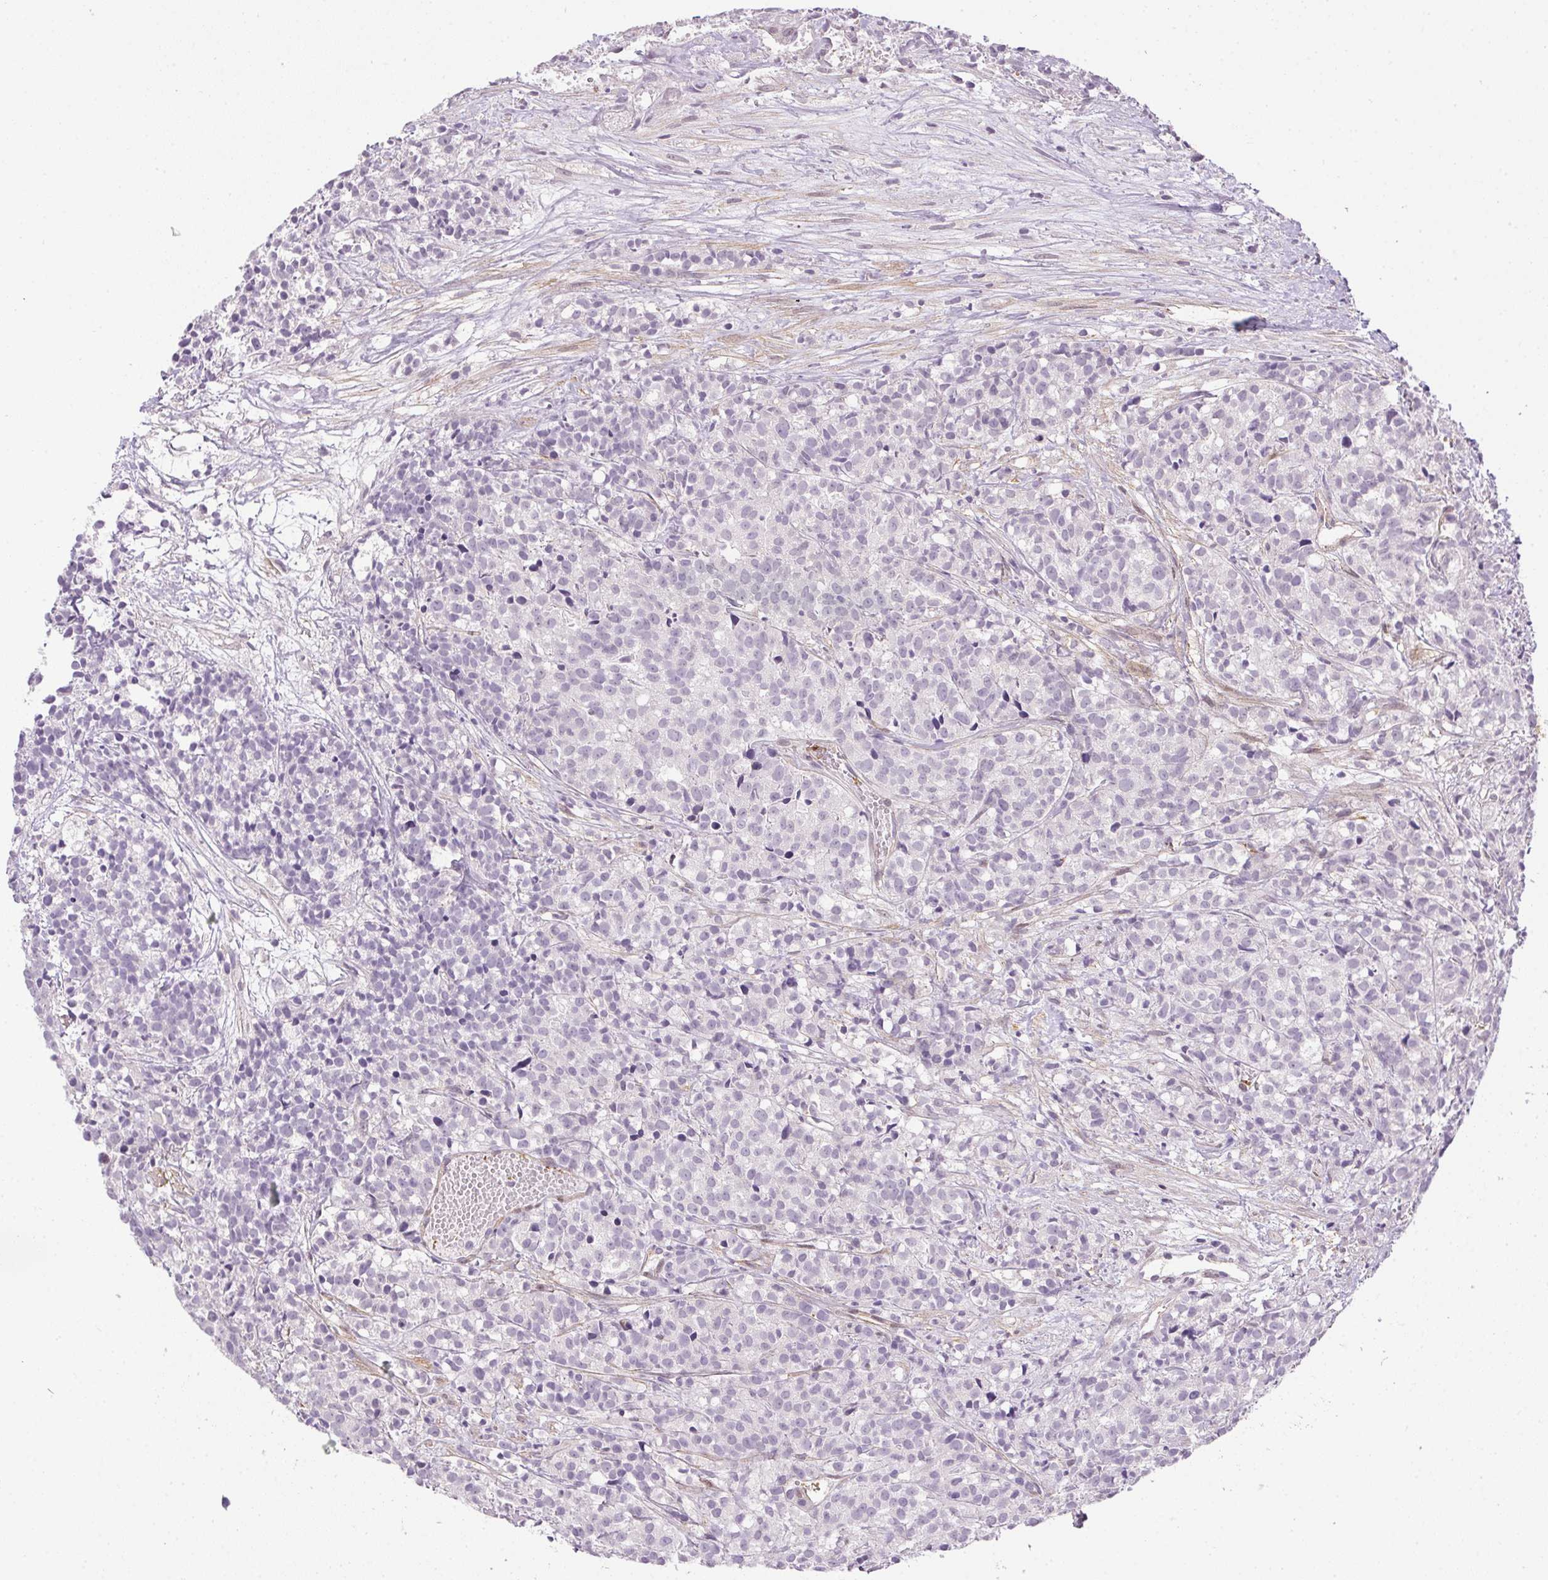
{"staining": {"intensity": "negative", "quantity": "none", "location": "none"}, "tissue": "prostate cancer", "cell_type": "Tumor cells", "image_type": "cancer", "snomed": [{"axis": "morphology", "description": "Adenocarcinoma, High grade"}, {"axis": "topography", "description": "Prostate"}], "caption": "This is a image of immunohistochemistry staining of prostate cancer (high-grade adenocarcinoma), which shows no expression in tumor cells.", "gene": "PRL", "patient": {"sex": "male", "age": 58}}